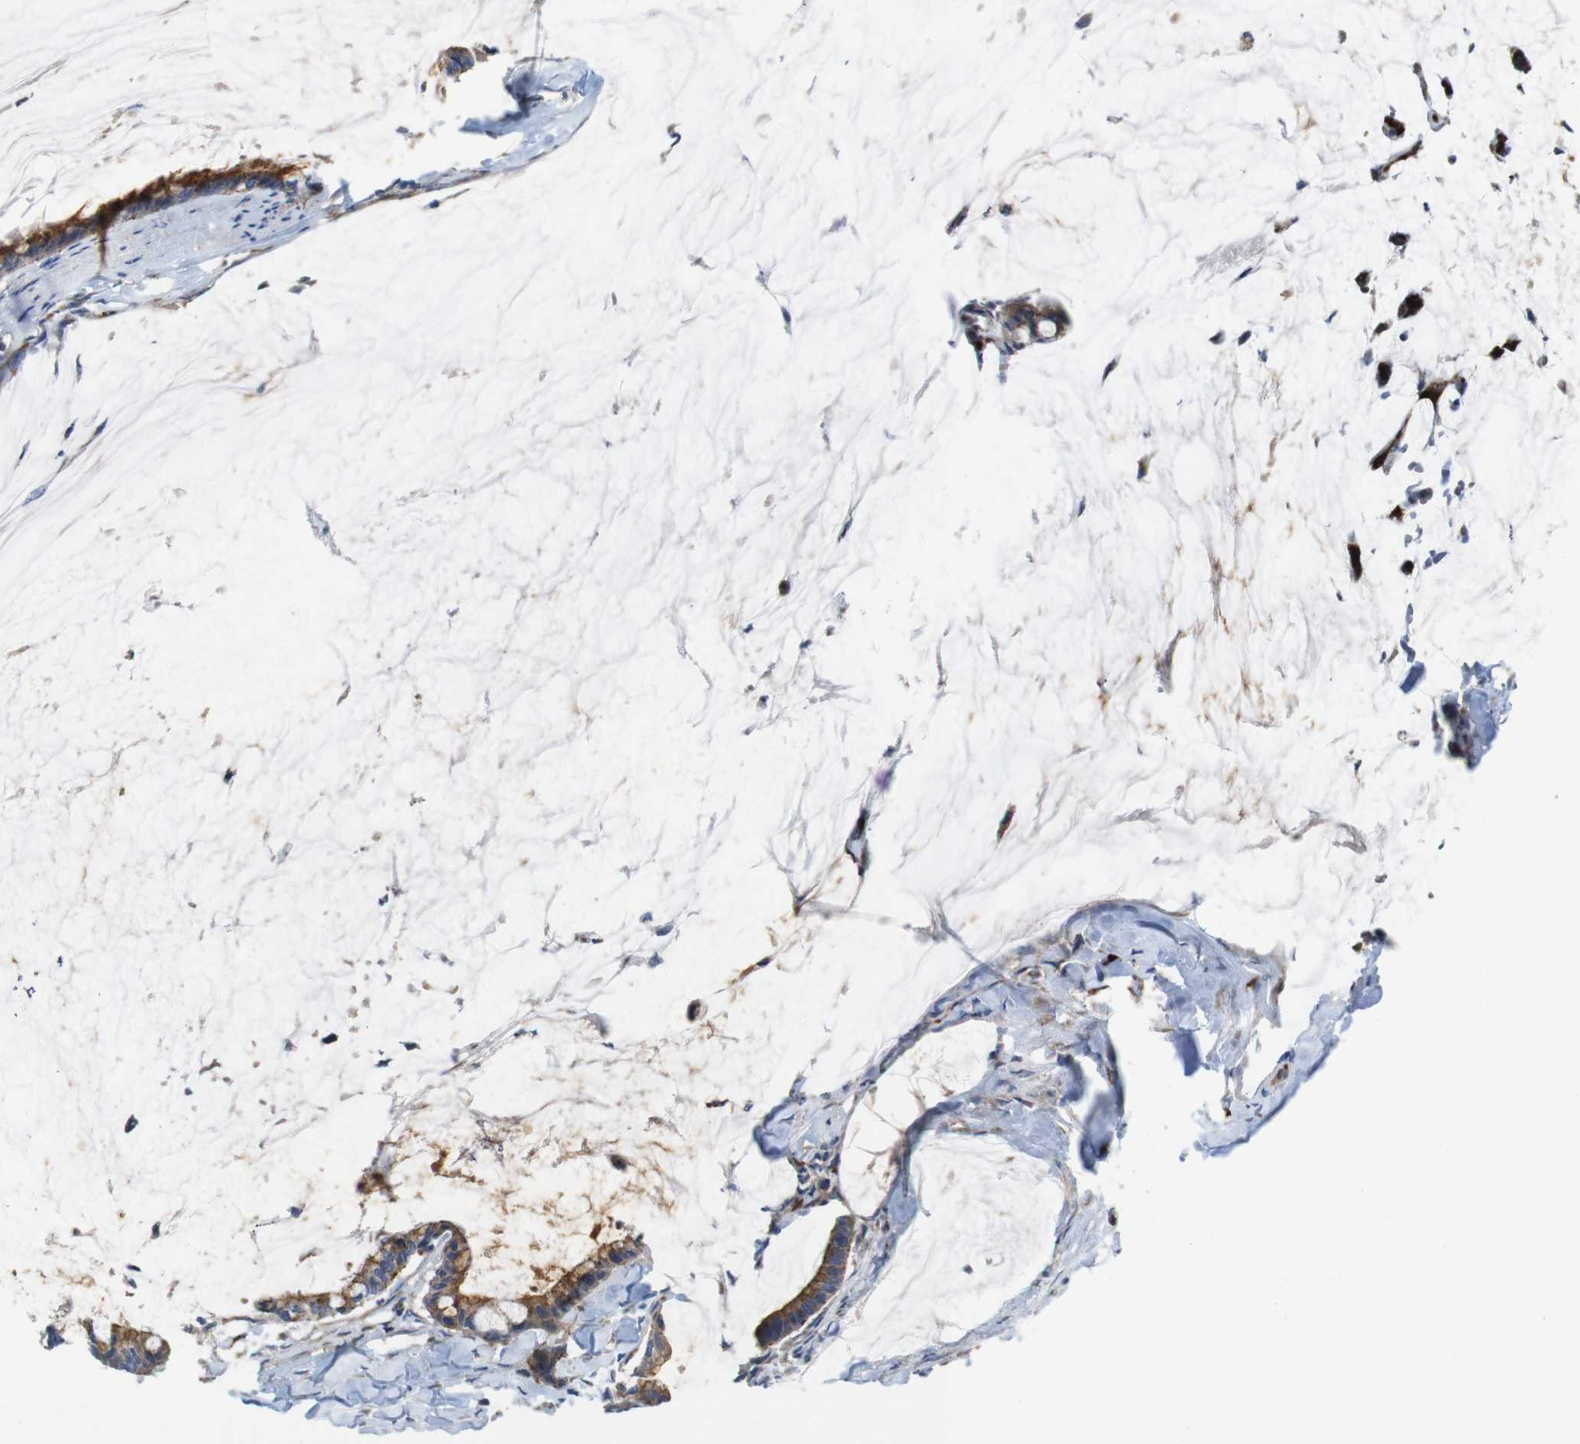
{"staining": {"intensity": "strong", "quantity": ">75%", "location": "cytoplasmic/membranous"}, "tissue": "pancreatic cancer", "cell_type": "Tumor cells", "image_type": "cancer", "snomed": [{"axis": "morphology", "description": "Adenocarcinoma, NOS"}, {"axis": "topography", "description": "Pancreas"}], "caption": "Human adenocarcinoma (pancreatic) stained with a protein marker displays strong staining in tumor cells.", "gene": "EFCAB14", "patient": {"sex": "male", "age": 41}}